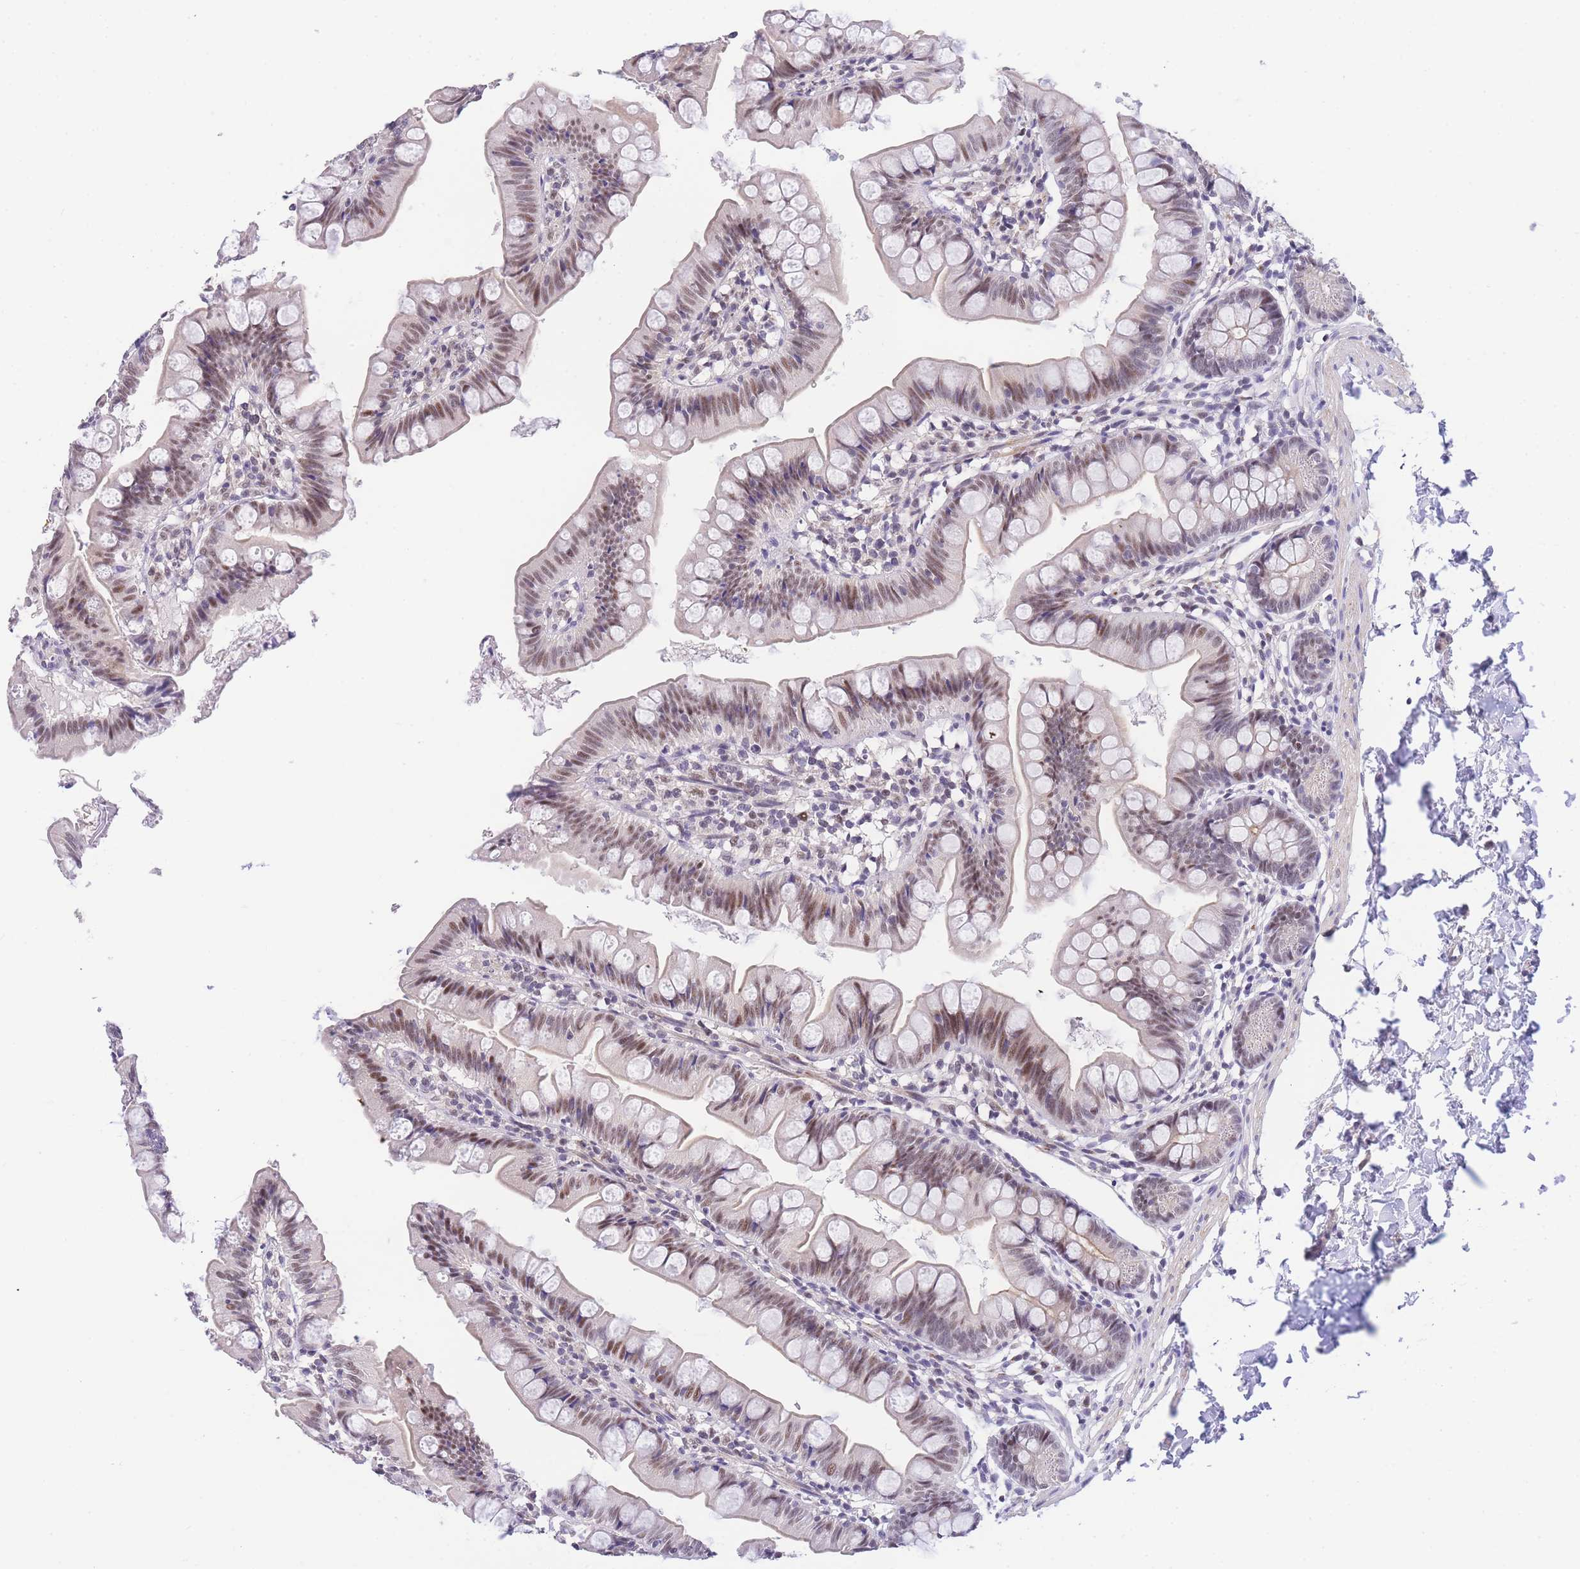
{"staining": {"intensity": "moderate", "quantity": "25%-75%", "location": "nuclear"}, "tissue": "small intestine", "cell_type": "Glandular cells", "image_type": "normal", "snomed": [{"axis": "morphology", "description": "Normal tissue, NOS"}, {"axis": "topography", "description": "Small intestine"}], "caption": "Immunohistochemistry (IHC) photomicrograph of unremarkable small intestine: small intestine stained using immunohistochemistry (IHC) demonstrates medium levels of moderate protein expression localized specifically in the nuclear of glandular cells, appearing as a nuclear brown color.", "gene": "SLC35F2", "patient": {"sex": "male", "age": 7}}